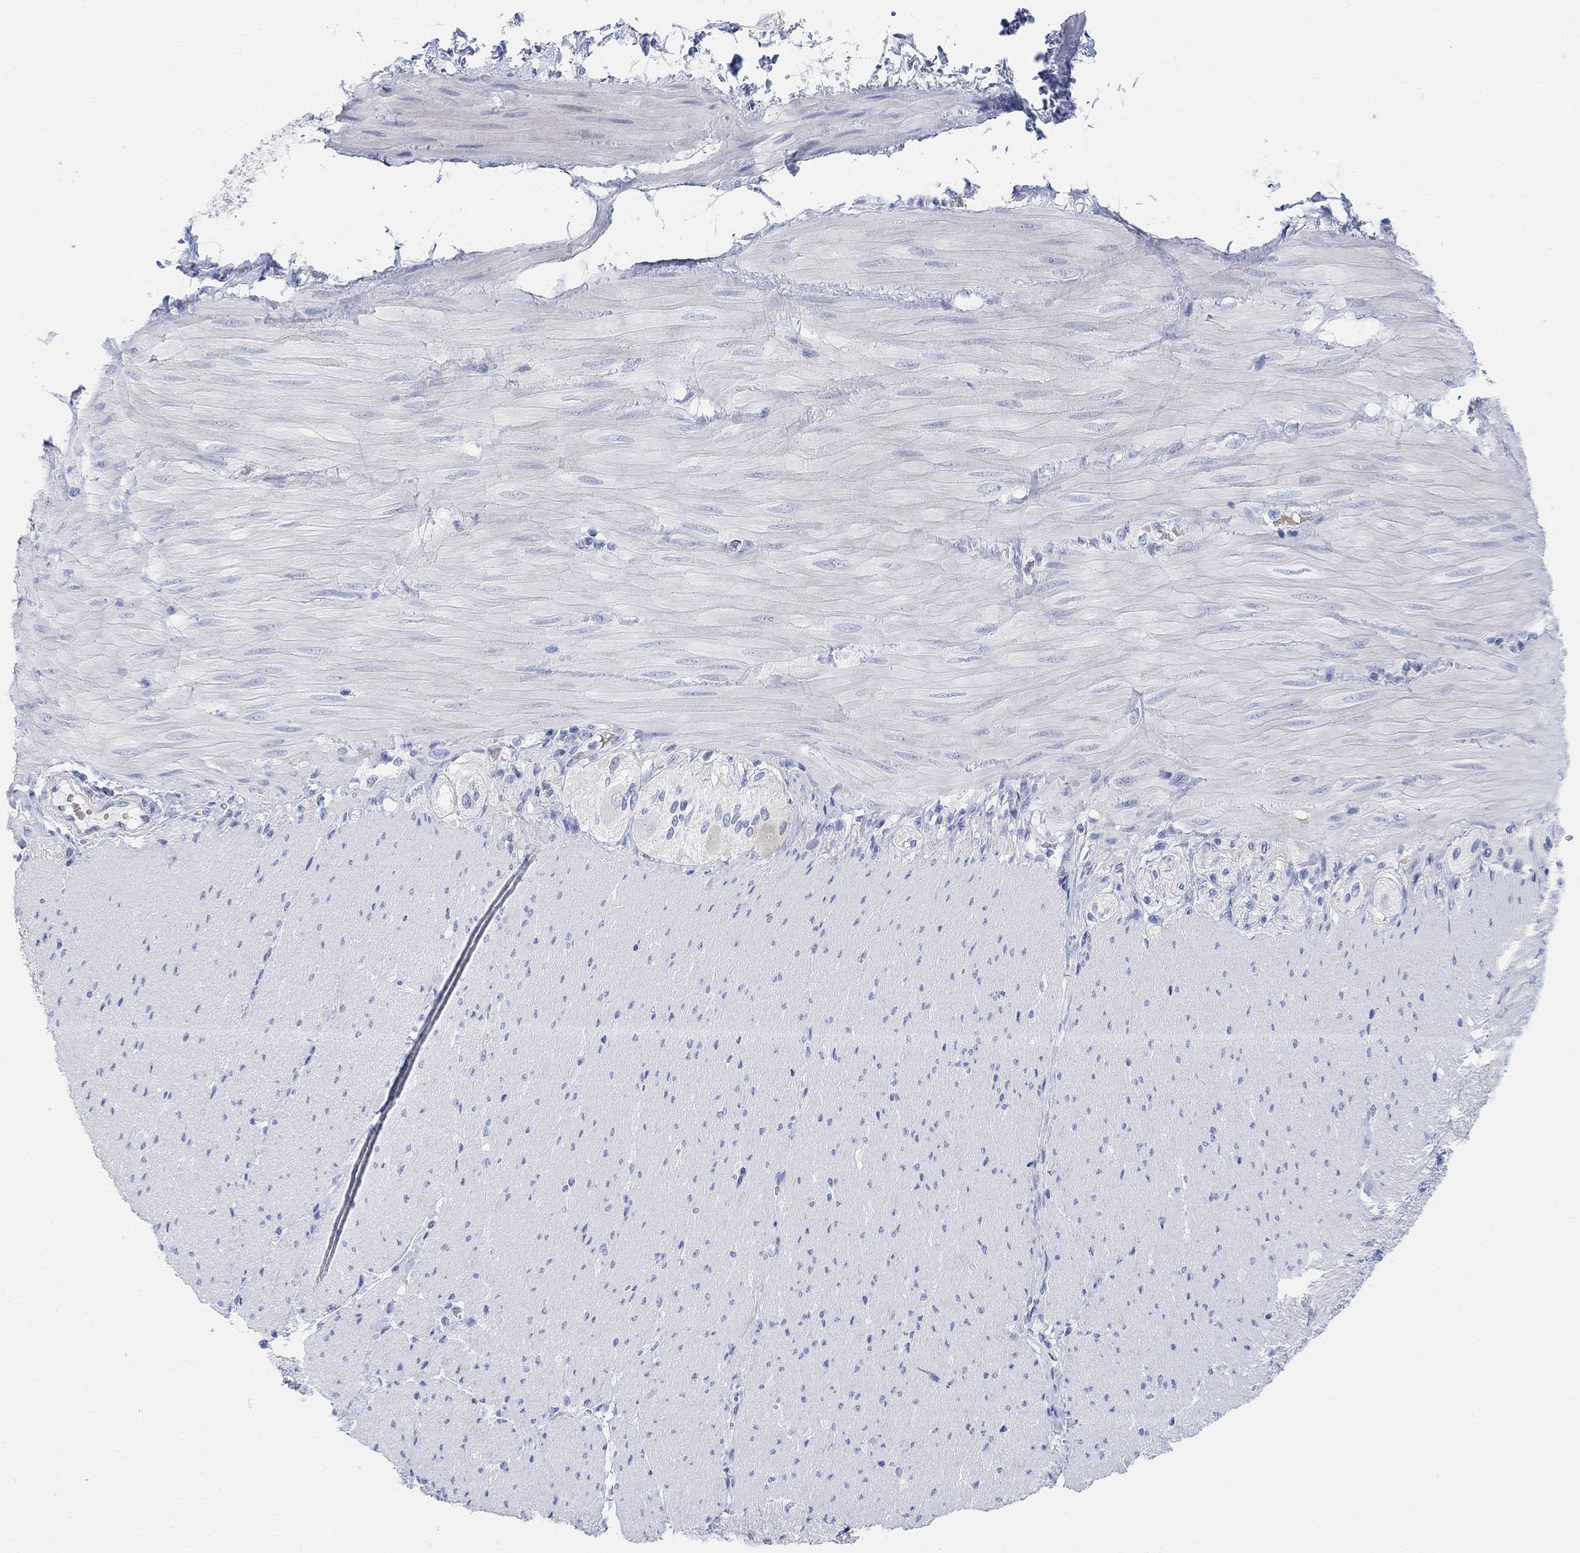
{"staining": {"intensity": "negative", "quantity": "none", "location": "none"}, "tissue": "adipose tissue", "cell_type": "Adipocytes", "image_type": "normal", "snomed": [{"axis": "morphology", "description": "Normal tissue, NOS"}, {"axis": "topography", "description": "Smooth muscle"}, {"axis": "topography", "description": "Duodenum"}, {"axis": "topography", "description": "Peripheral nerve tissue"}], "caption": "An immunohistochemistry (IHC) micrograph of unremarkable adipose tissue is shown. There is no staining in adipocytes of adipose tissue.", "gene": "RETNLB", "patient": {"sex": "female", "age": 61}}